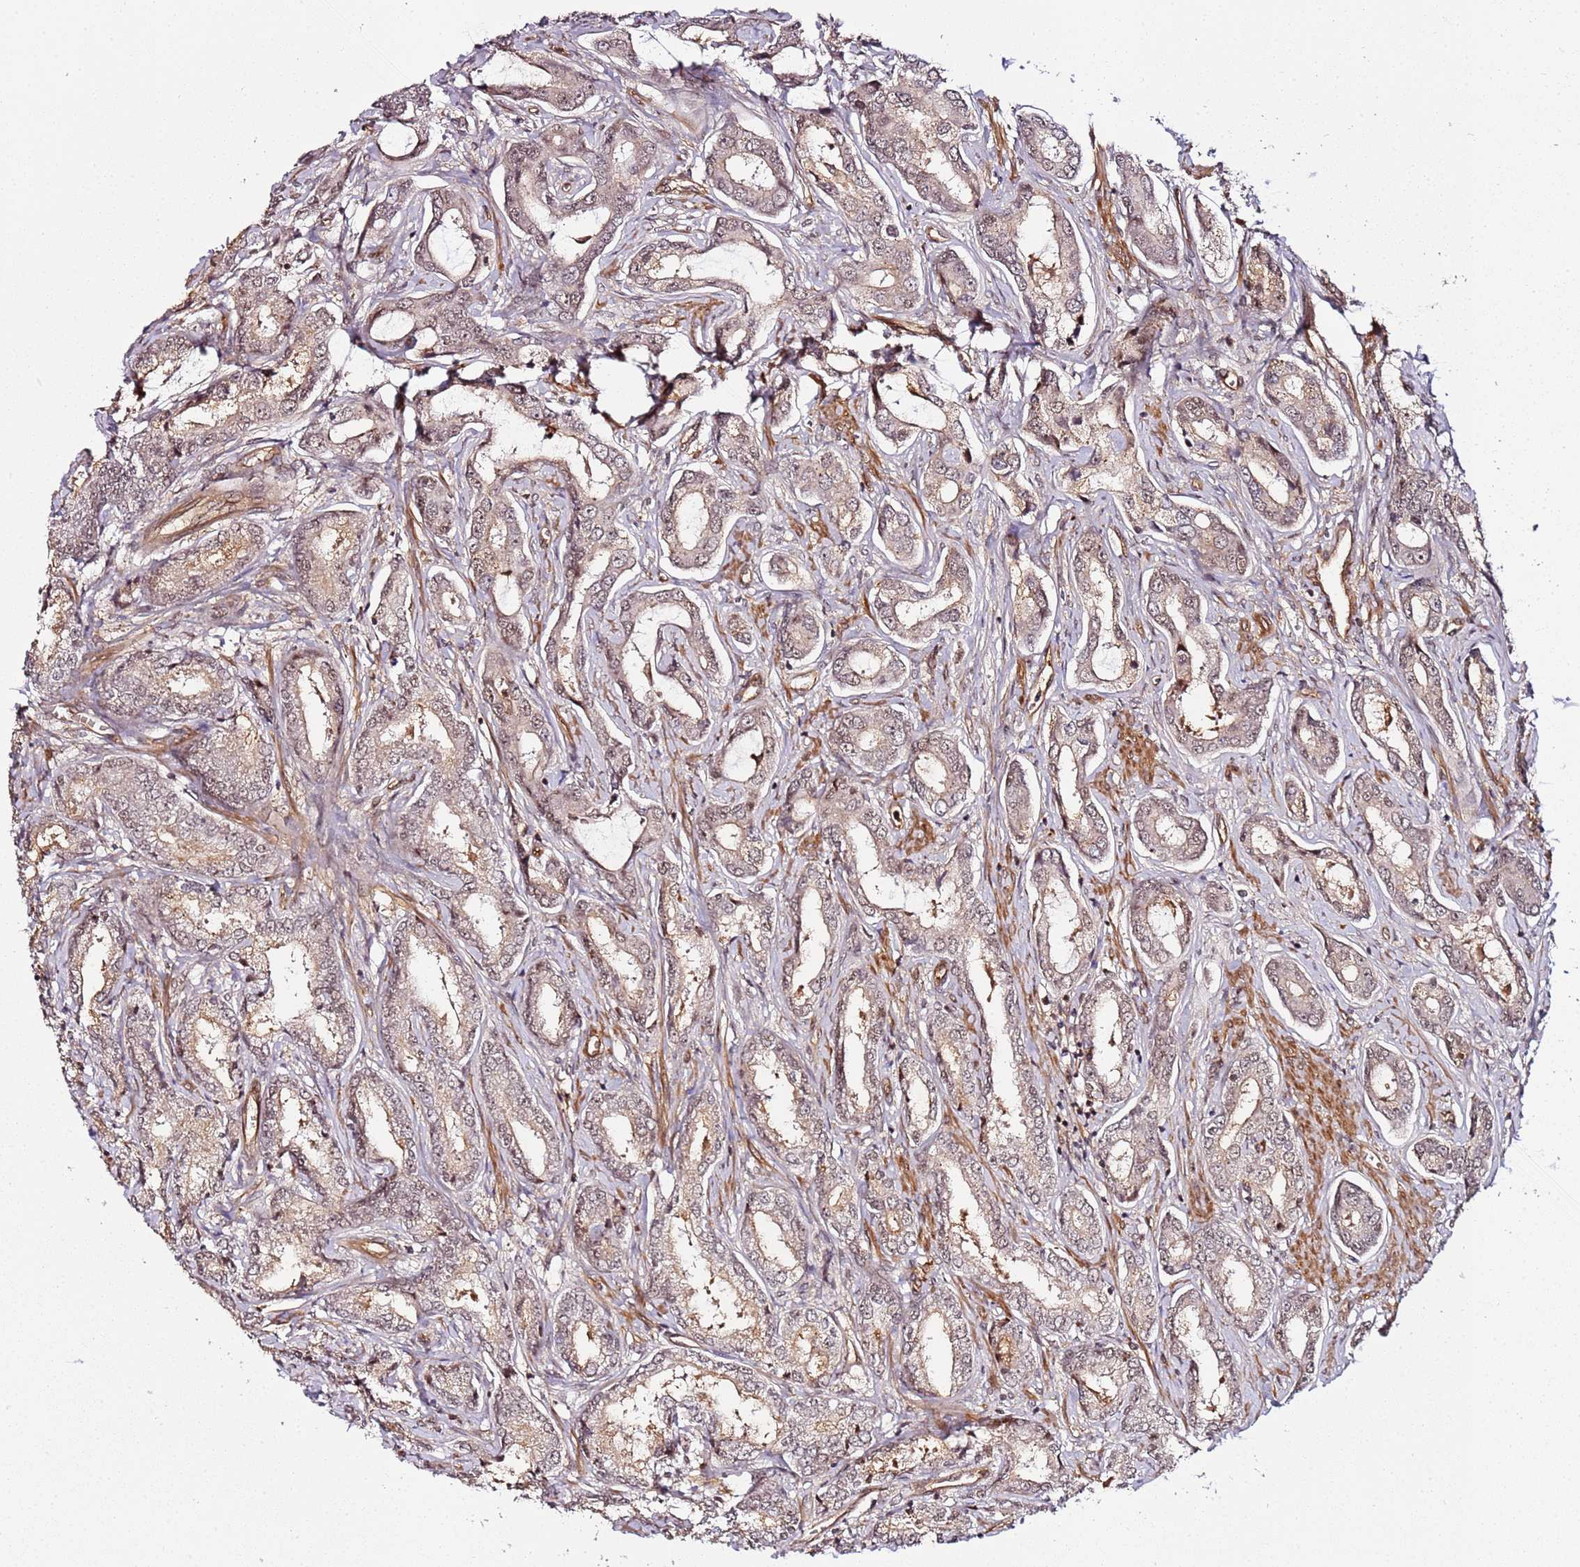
{"staining": {"intensity": "weak", "quantity": ">75%", "location": "cytoplasmic/membranous,nuclear"}, "tissue": "prostate cancer", "cell_type": "Tumor cells", "image_type": "cancer", "snomed": [{"axis": "morphology", "description": "Adenocarcinoma, Low grade"}, {"axis": "topography", "description": "Prostate"}], "caption": "DAB (3,3'-diaminobenzidine) immunohistochemical staining of human prostate cancer displays weak cytoplasmic/membranous and nuclear protein positivity in about >75% of tumor cells.", "gene": "CCNYL1", "patient": {"sex": "male", "age": 68}}